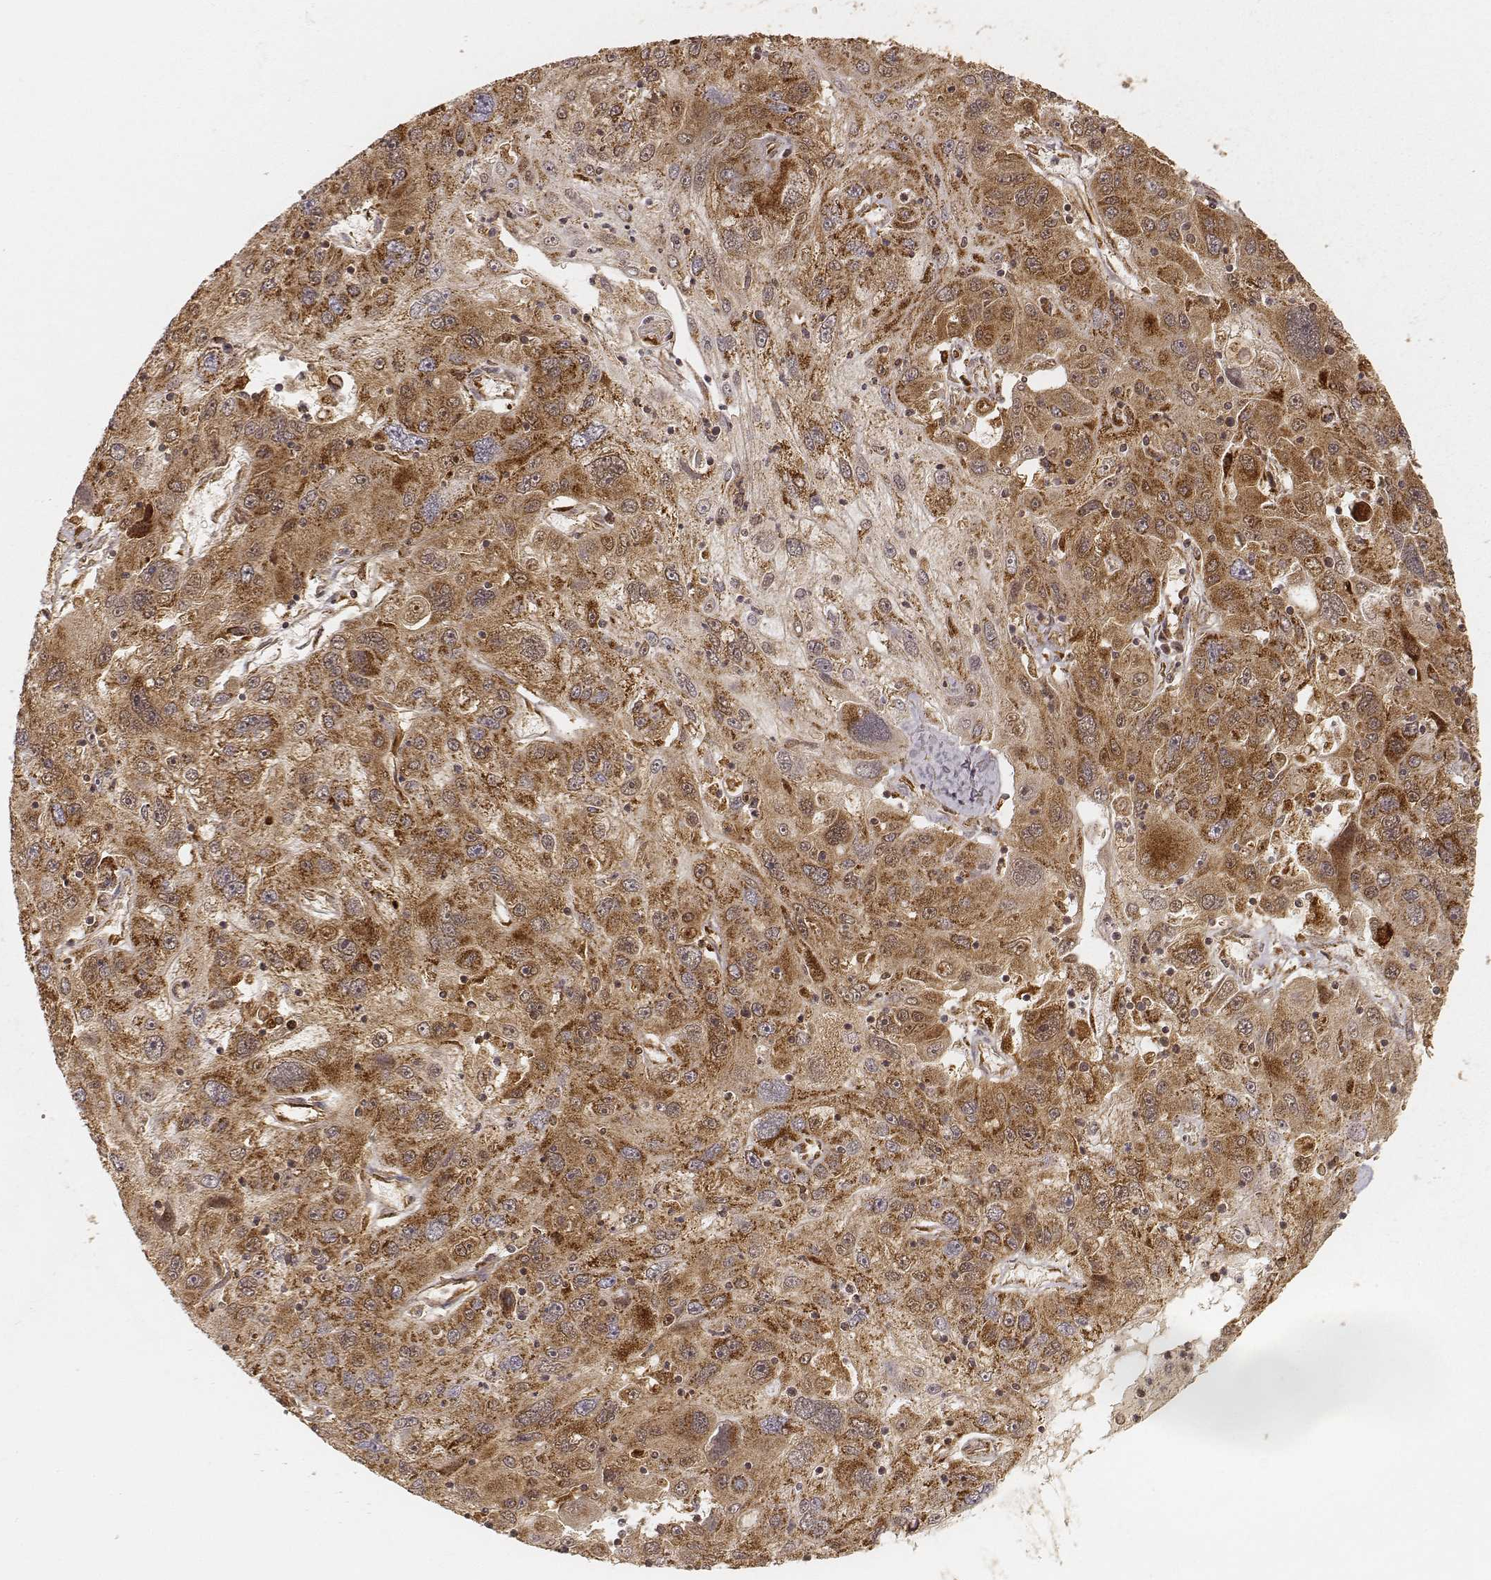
{"staining": {"intensity": "strong", "quantity": ">75%", "location": "cytoplasmic/membranous"}, "tissue": "stomach cancer", "cell_type": "Tumor cells", "image_type": "cancer", "snomed": [{"axis": "morphology", "description": "Adenocarcinoma, NOS"}, {"axis": "topography", "description": "Stomach"}], "caption": "Protein staining exhibits strong cytoplasmic/membranous staining in approximately >75% of tumor cells in stomach adenocarcinoma.", "gene": "CS", "patient": {"sex": "male", "age": 56}}